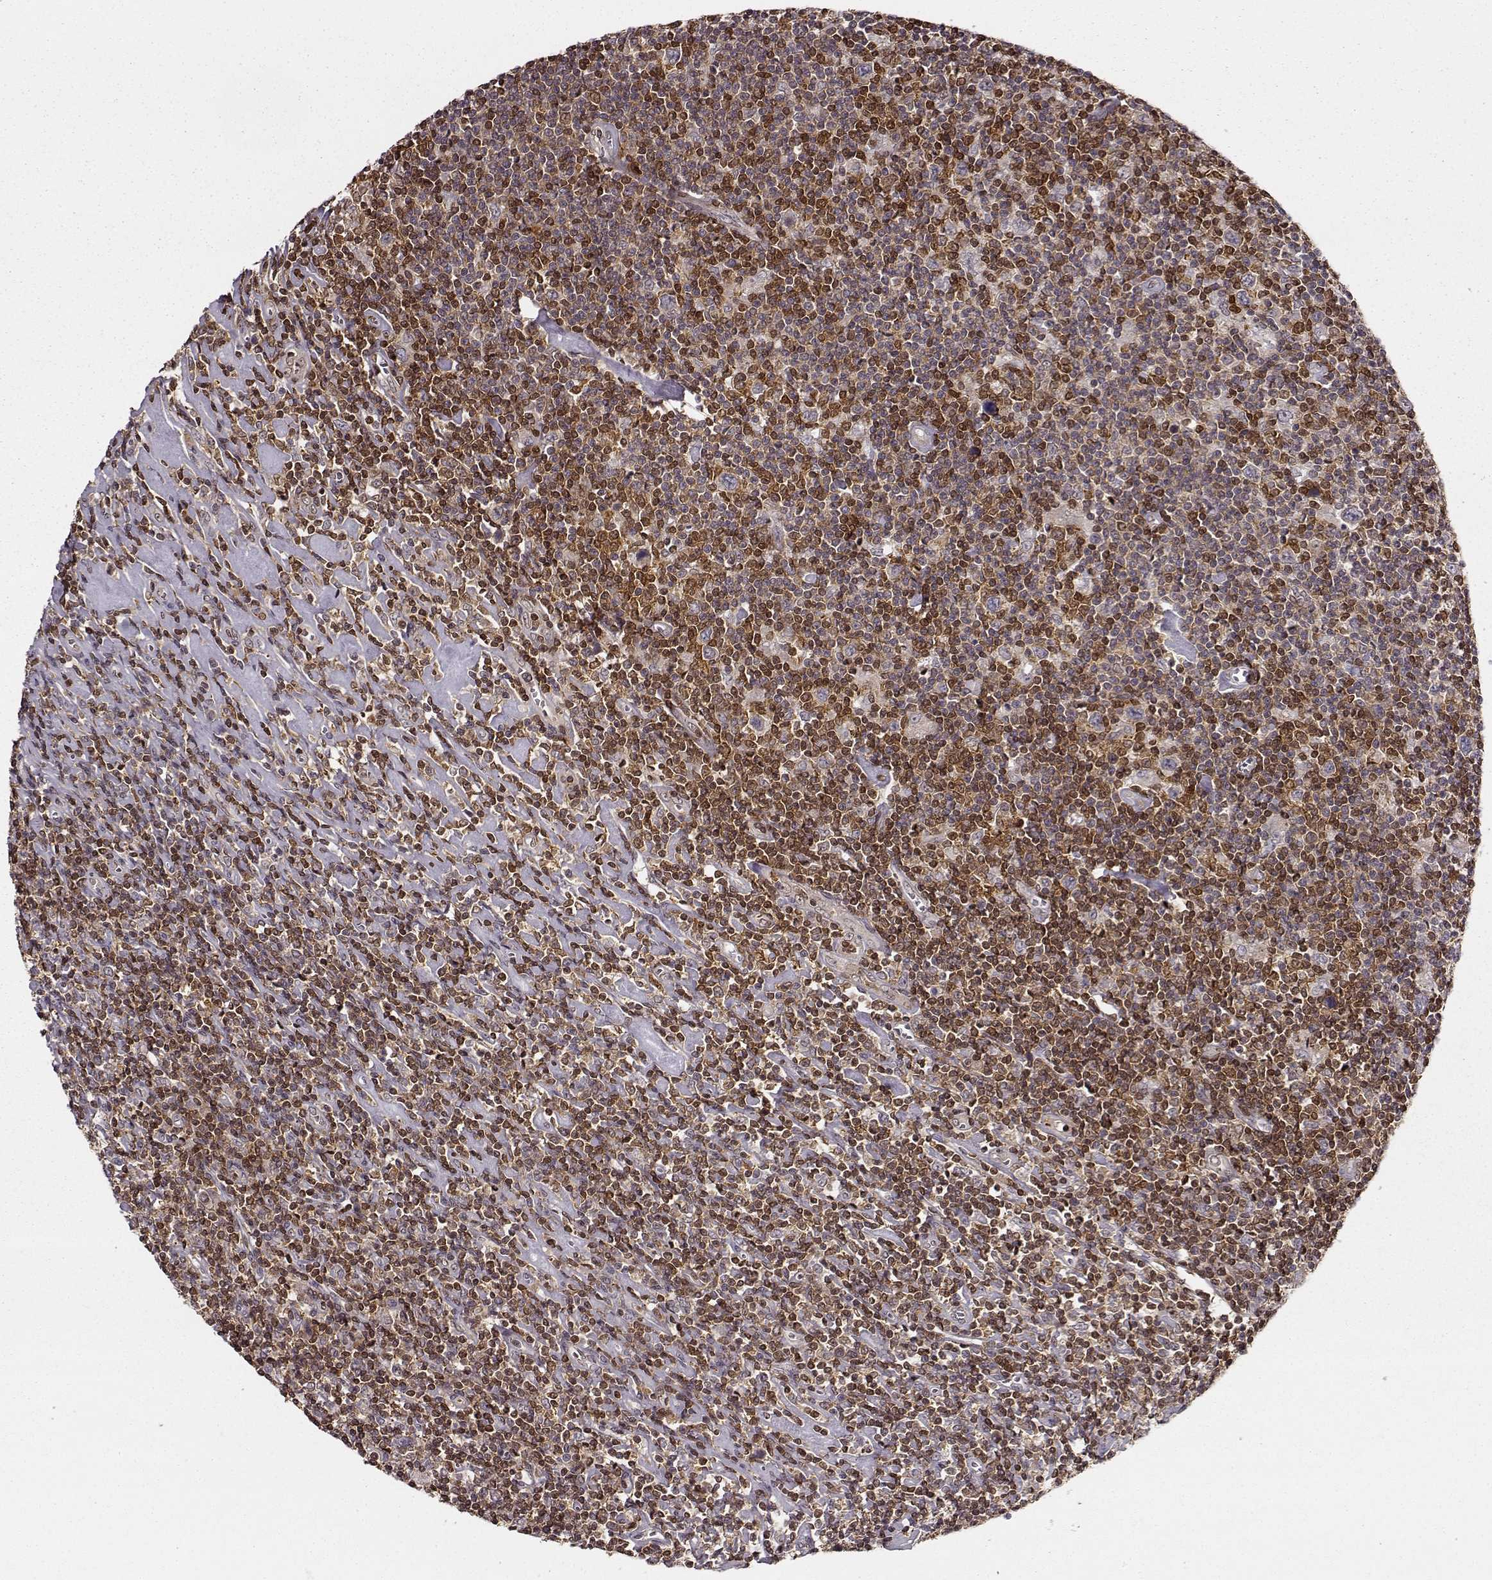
{"staining": {"intensity": "negative", "quantity": "none", "location": "none"}, "tissue": "lymphoma", "cell_type": "Tumor cells", "image_type": "cancer", "snomed": [{"axis": "morphology", "description": "Hodgkin's disease, NOS"}, {"axis": "topography", "description": "Lymph node"}], "caption": "An image of Hodgkin's disease stained for a protein exhibits no brown staining in tumor cells.", "gene": "MFSD1", "patient": {"sex": "male", "age": 40}}